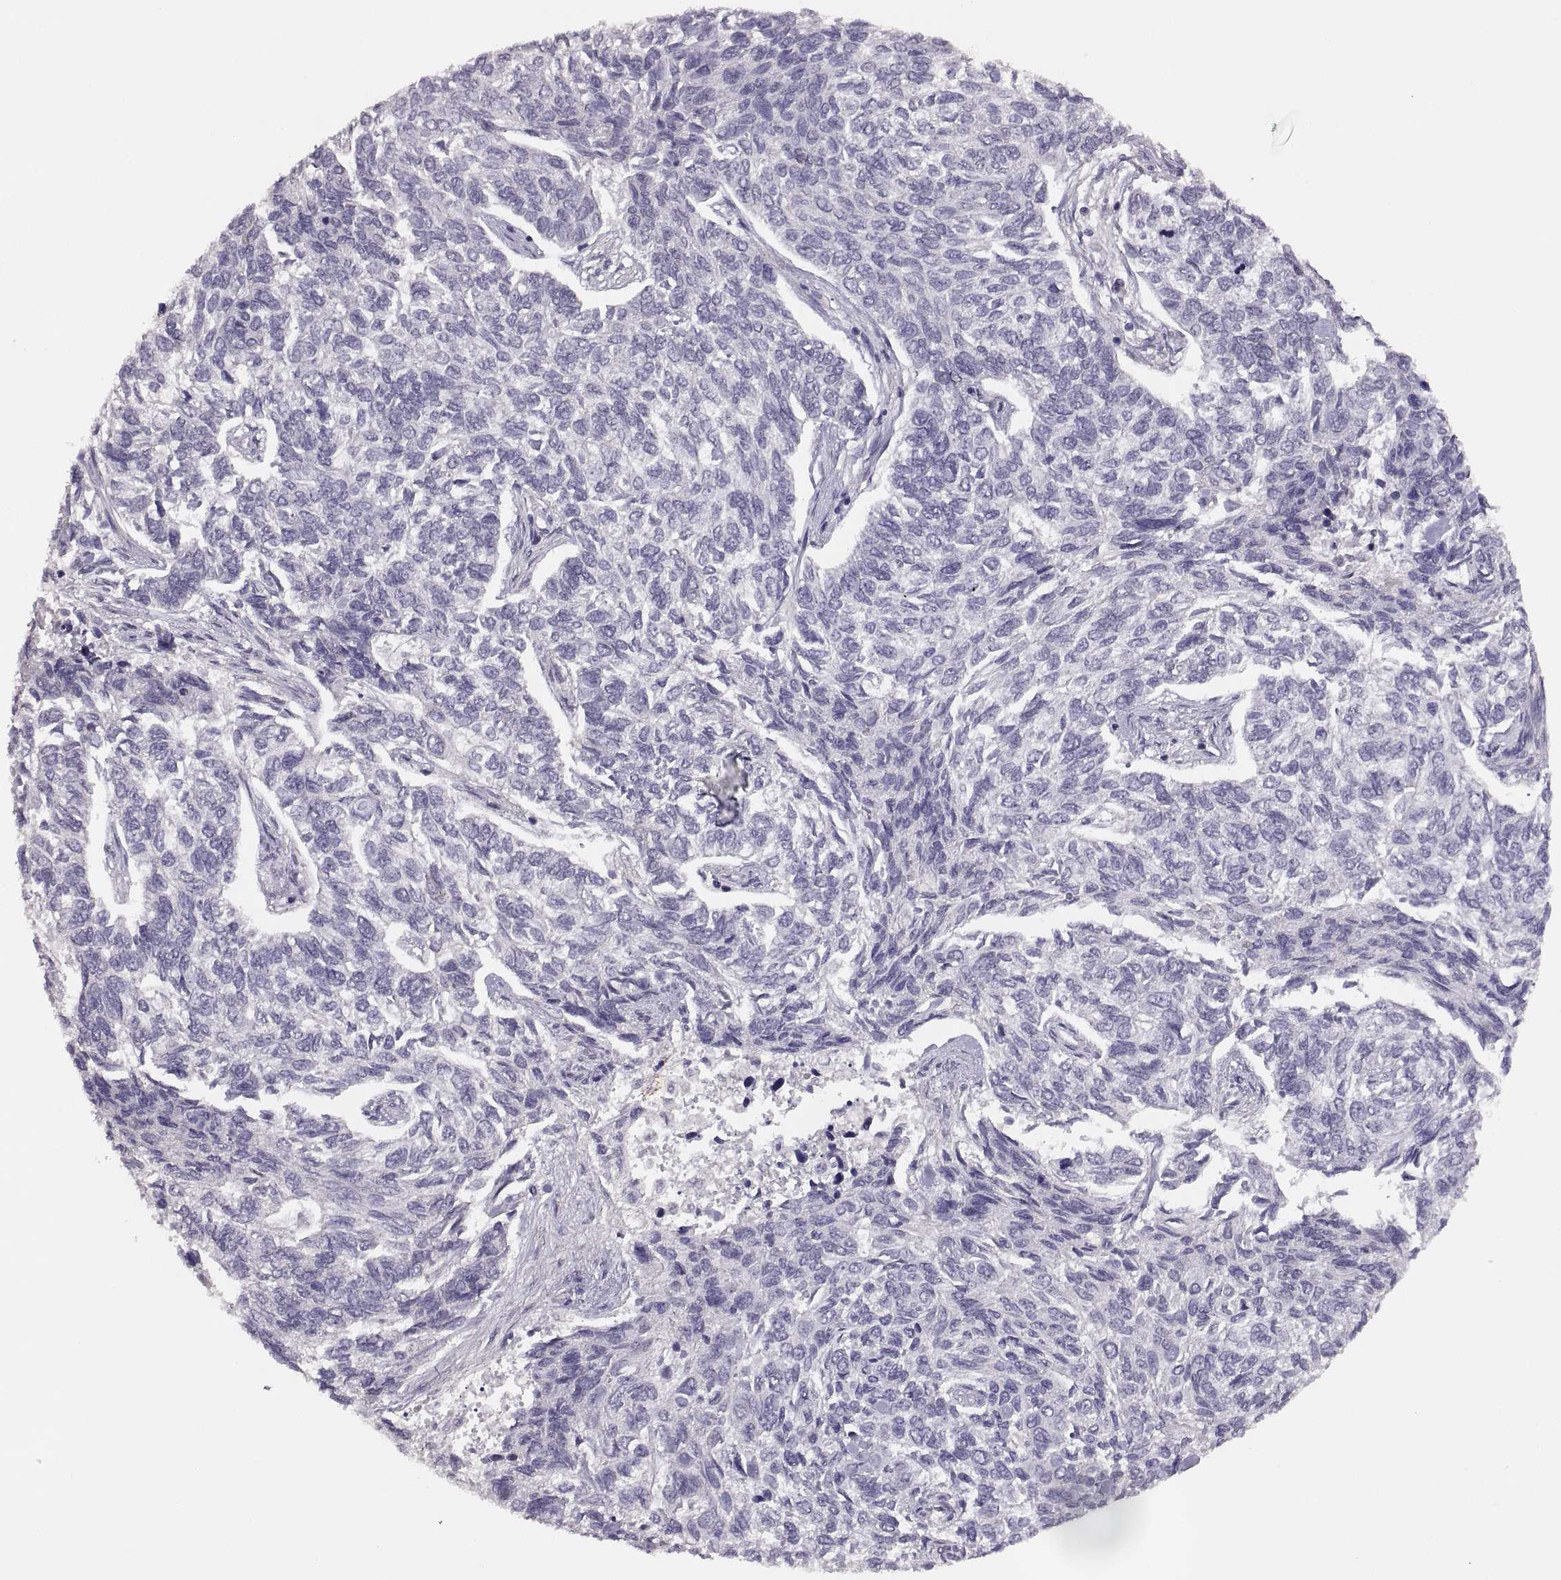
{"staining": {"intensity": "negative", "quantity": "none", "location": "none"}, "tissue": "skin cancer", "cell_type": "Tumor cells", "image_type": "cancer", "snomed": [{"axis": "morphology", "description": "Basal cell carcinoma"}, {"axis": "topography", "description": "Skin"}], "caption": "Immunohistochemical staining of skin basal cell carcinoma exhibits no significant staining in tumor cells. (Stains: DAB immunohistochemistry (IHC) with hematoxylin counter stain, Microscopy: brightfield microscopy at high magnification).", "gene": "CDH2", "patient": {"sex": "female", "age": 65}}